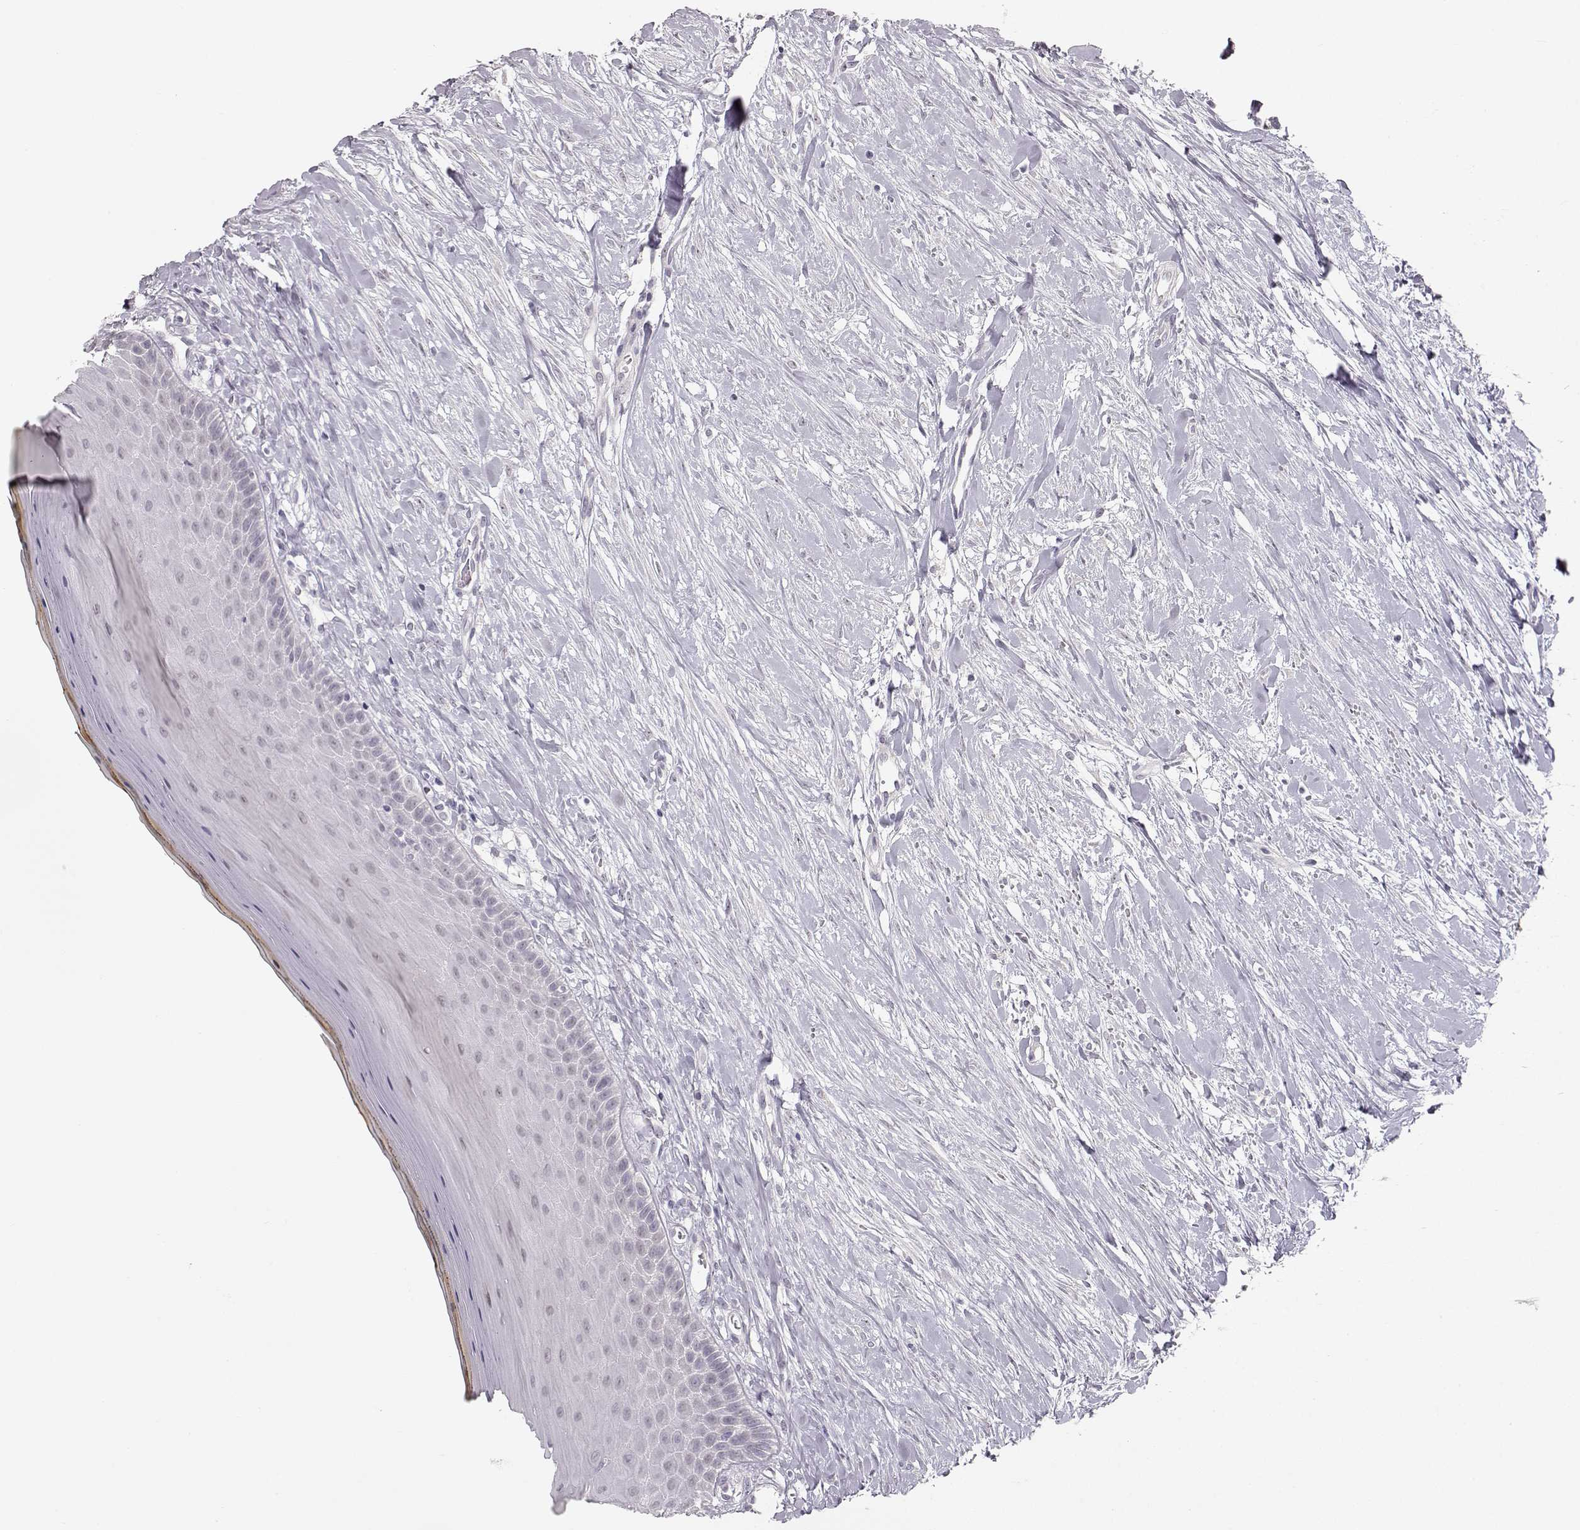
{"staining": {"intensity": "negative", "quantity": "none", "location": "none"}, "tissue": "oral mucosa", "cell_type": "Squamous epithelial cells", "image_type": "normal", "snomed": [{"axis": "morphology", "description": "Normal tissue, NOS"}, {"axis": "topography", "description": "Oral tissue"}], "caption": "A high-resolution image shows immunohistochemistry staining of unremarkable oral mucosa, which shows no significant expression in squamous epithelial cells. (DAB IHC with hematoxylin counter stain).", "gene": "FAM205A", "patient": {"sex": "female", "age": 43}}